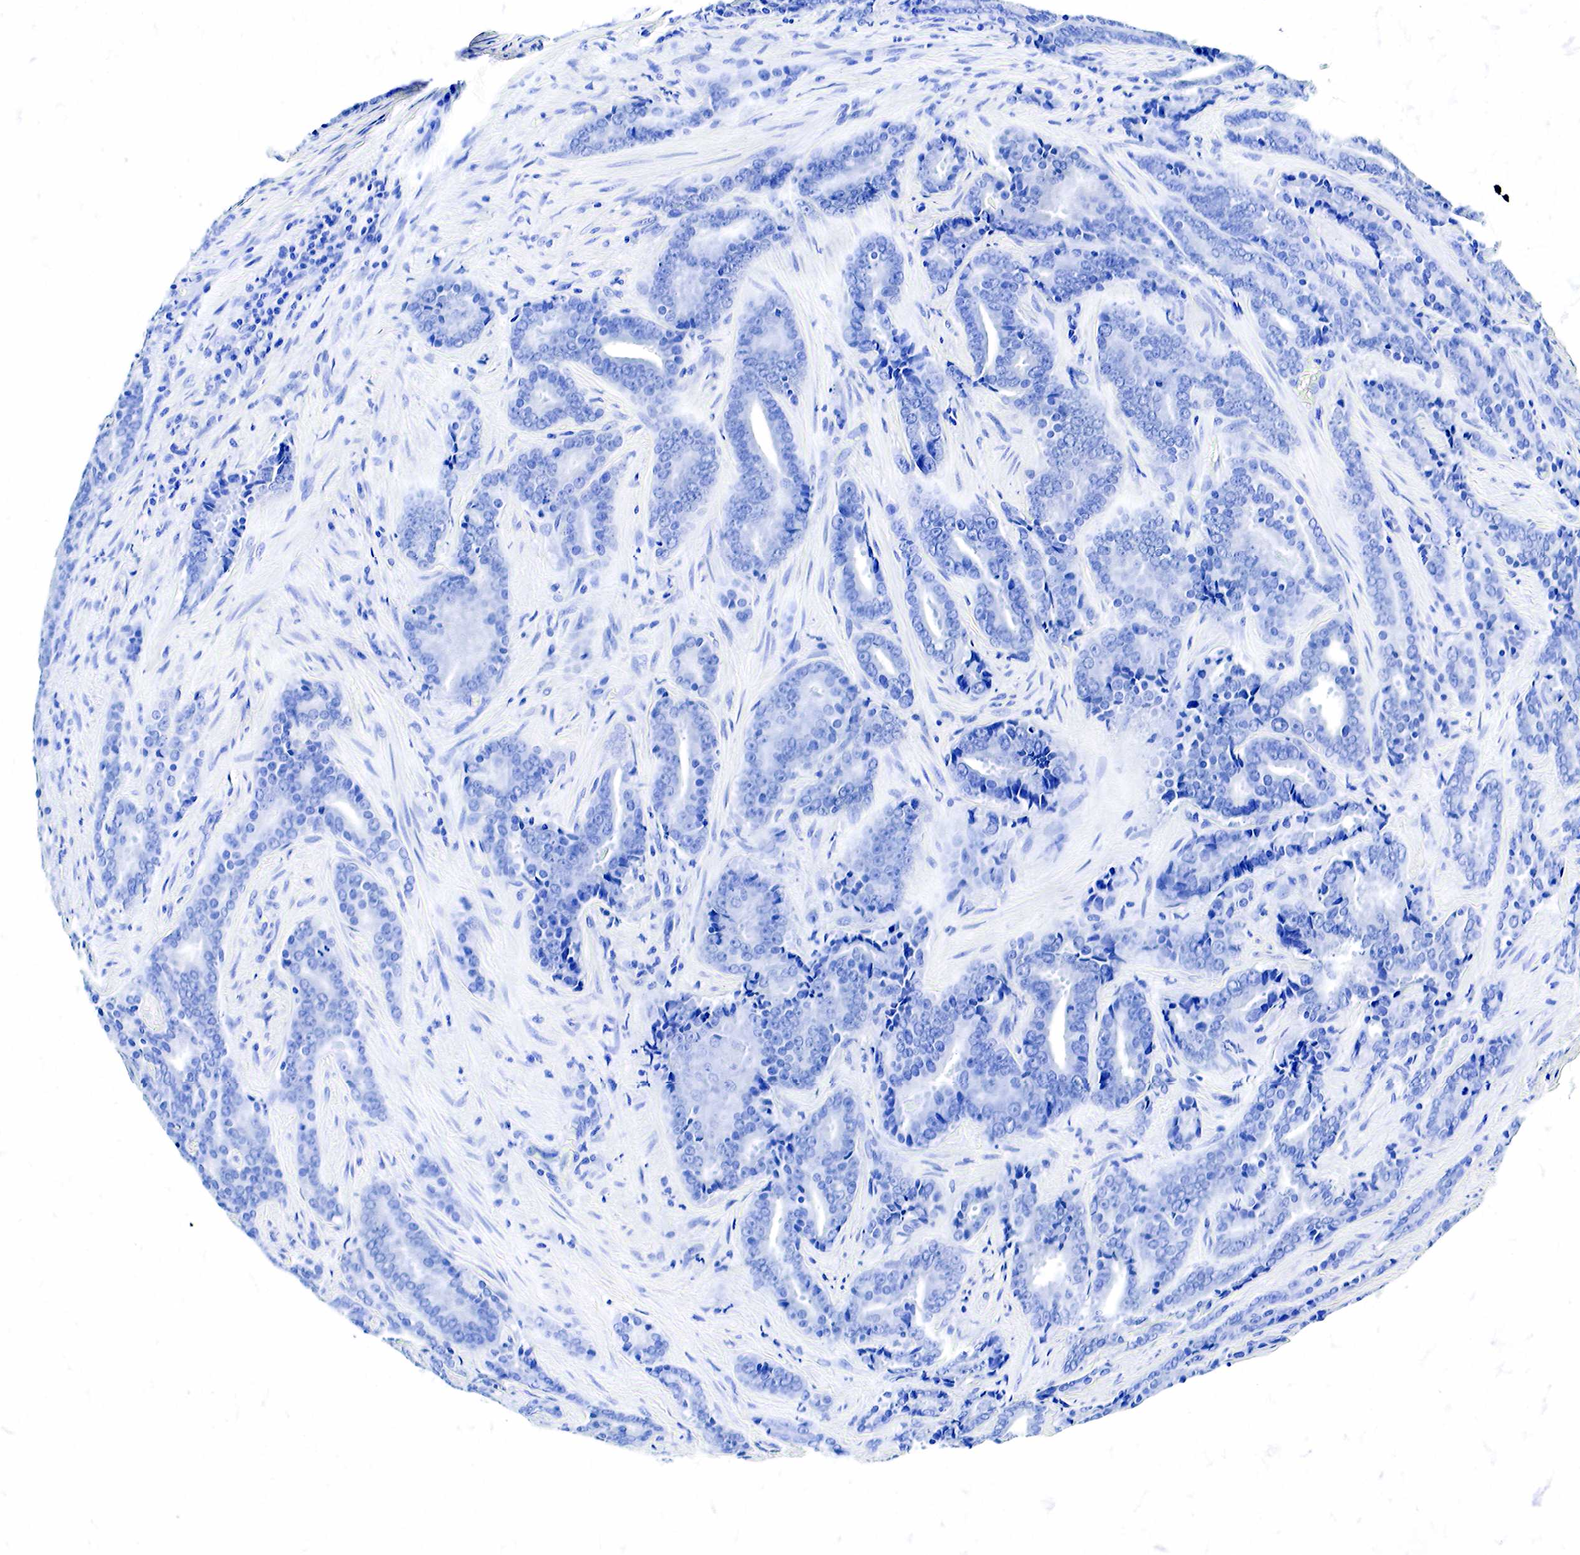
{"staining": {"intensity": "negative", "quantity": "none", "location": "none"}, "tissue": "prostate cancer", "cell_type": "Tumor cells", "image_type": "cancer", "snomed": [{"axis": "morphology", "description": "Adenocarcinoma, Medium grade"}, {"axis": "topography", "description": "Prostate"}], "caption": "Tumor cells are negative for protein expression in human prostate adenocarcinoma (medium-grade). (Brightfield microscopy of DAB (3,3'-diaminobenzidine) immunohistochemistry (IHC) at high magnification).", "gene": "GAST", "patient": {"sex": "male", "age": 65}}